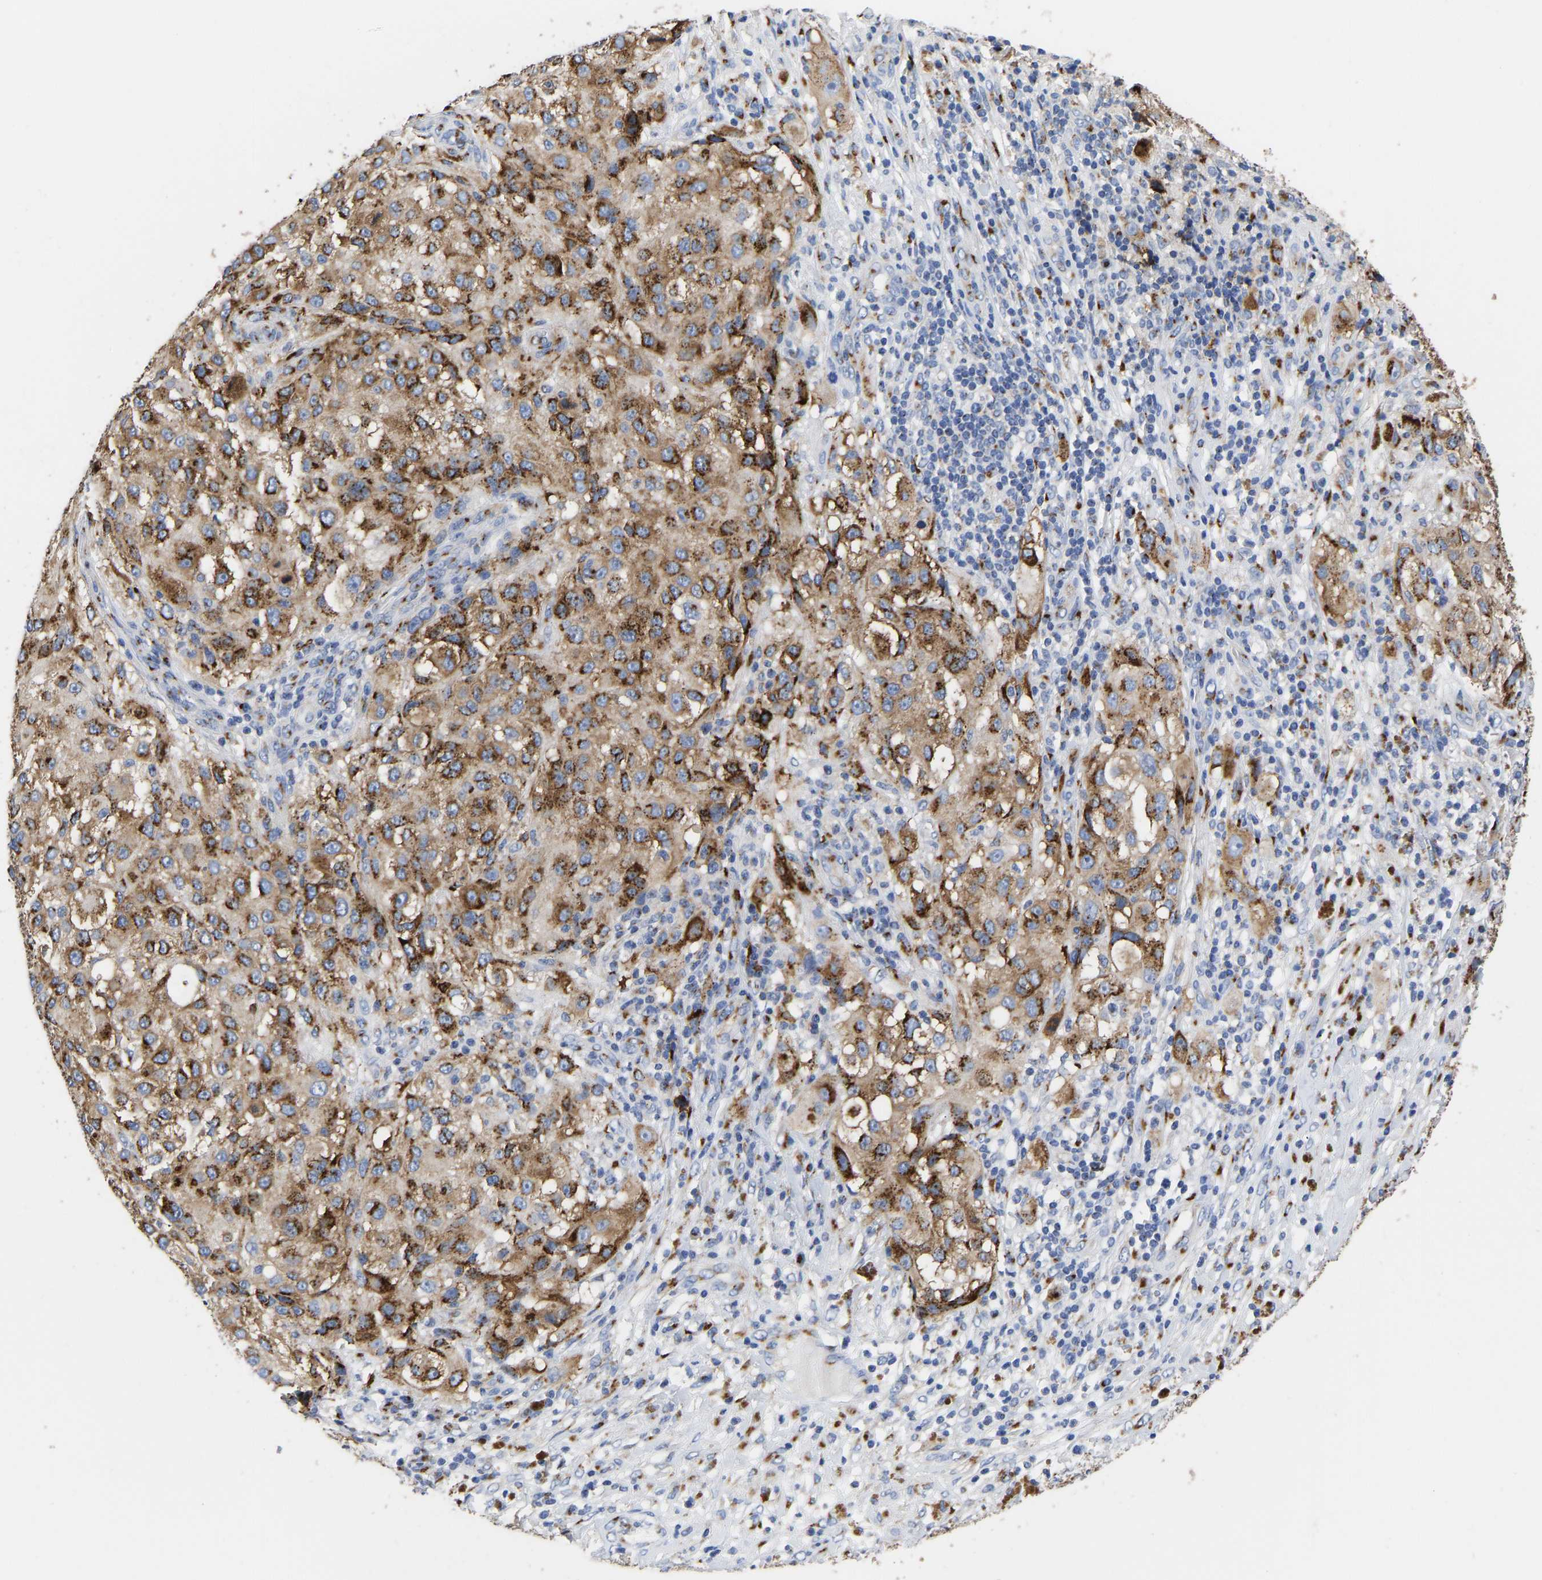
{"staining": {"intensity": "moderate", "quantity": ">75%", "location": "cytoplasmic/membranous"}, "tissue": "melanoma", "cell_type": "Tumor cells", "image_type": "cancer", "snomed": [{"axis": "morphology", "description": "Necrosis, NOS"}, {"axis": "morphology", "description": "Malignant melanoma, NOS"}, {"axis": "topography", "description": "Skin"}], "caption": "Immunohistochemistry (IHC) photomicrograph of human malignant melanoma stained for a protein (brown), which reveals medium levels of moderate cytoplasmic/membranous positivity in about >75% of tumor cells.", "gene": "TMEM87A", "patient": {"sex": "female", "age": 87}}